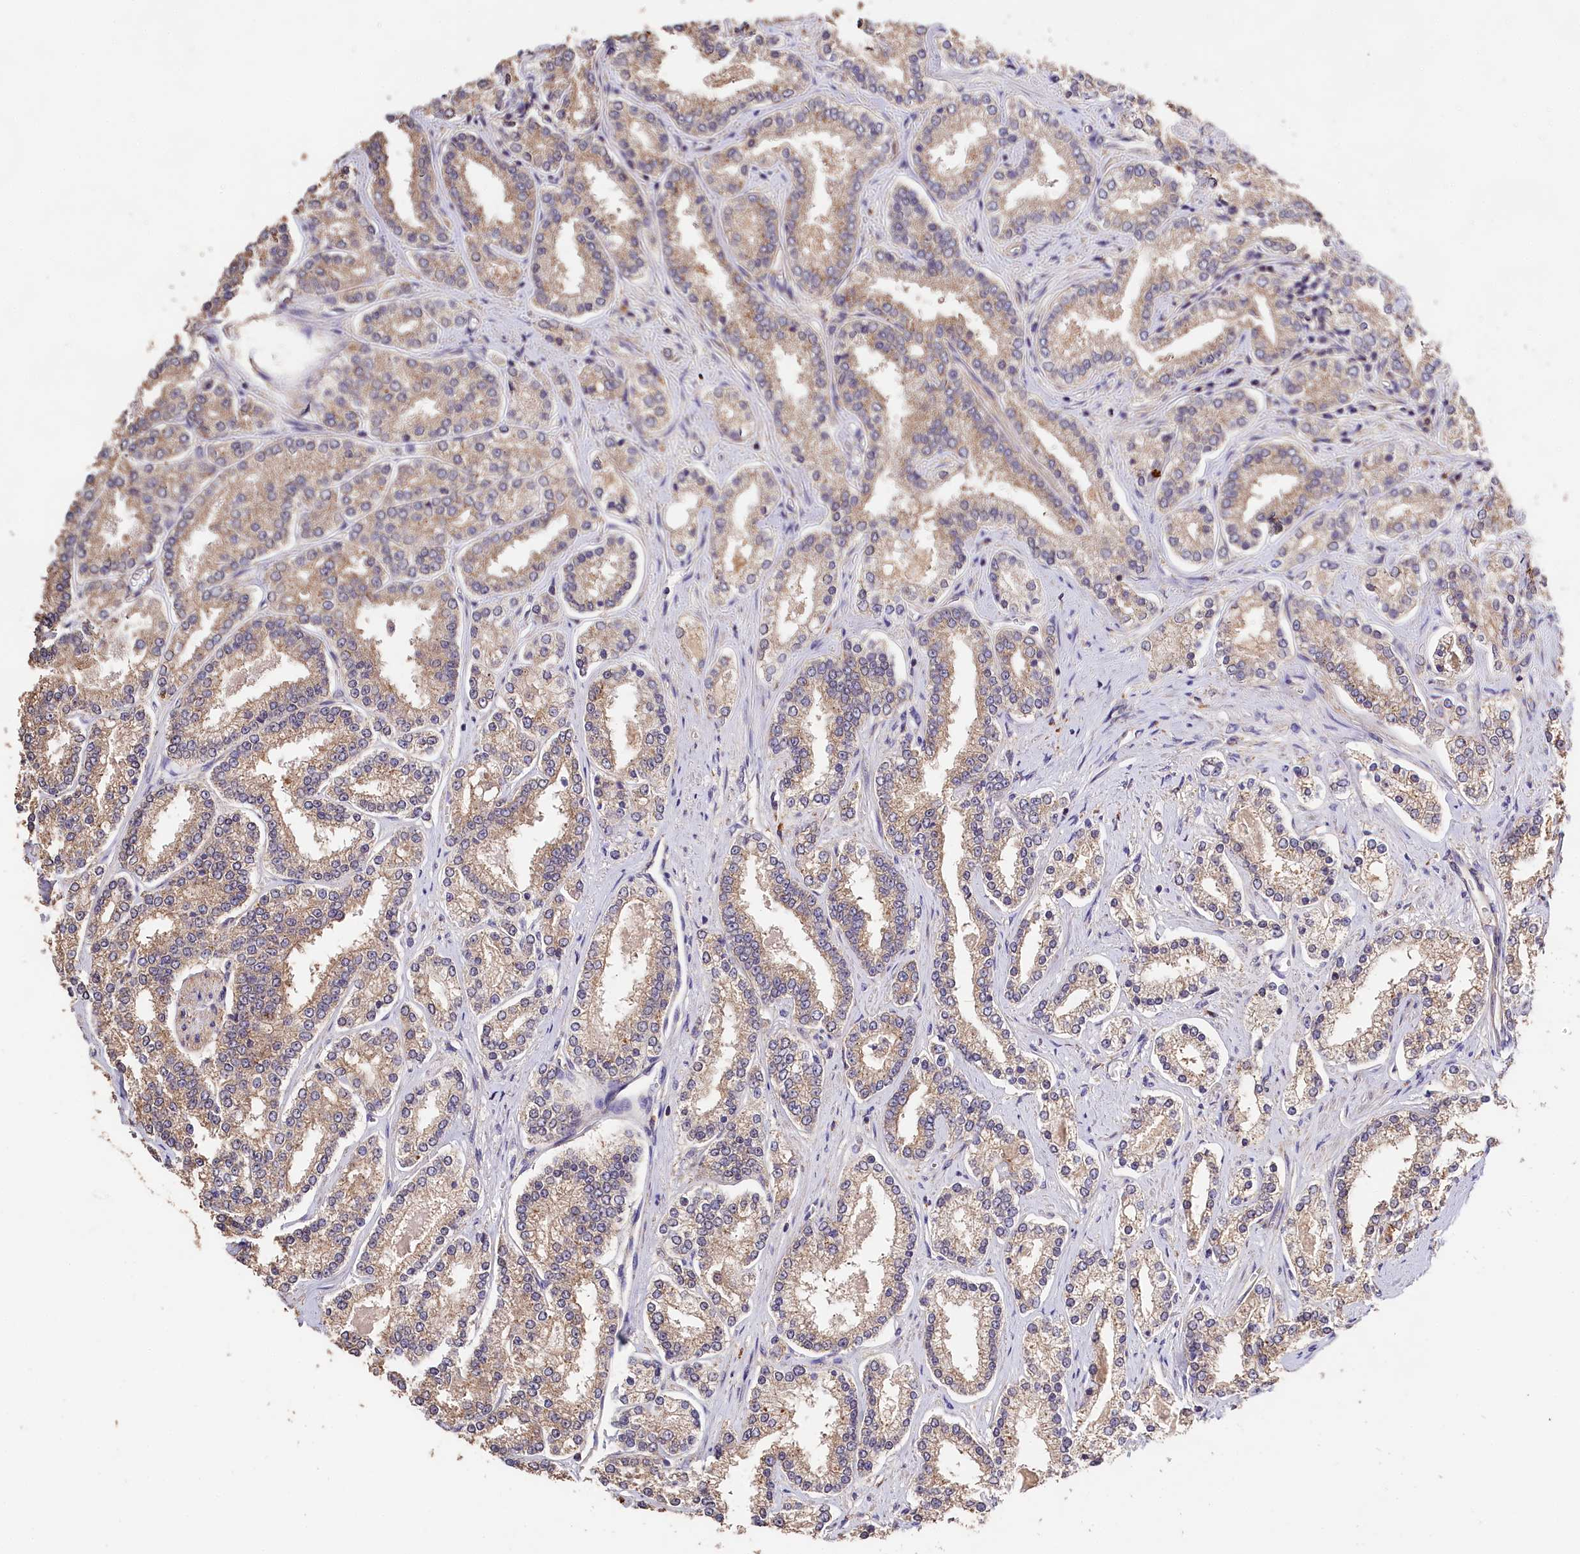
{"staining": {"intensity": "moderate", "quantity": ">75%", "location": "cytoplasmic/membranous"}, "tissue": "prostate cancer", "cell_type": "Tumor cells", "image_type": "cancer", "snomed": [{"axis": "morphology", "description": "Normal tissue, NOS"}, {"axis": "morphology", "description": "Adenocarcinoma, High grade"}, {"axis": "topography", "description": "Prostate"}], "caption": "DAB immunohistochemical staining of prostate high-grade adenocarcinoma displays moderate cytoplasmic/membranous protein expression in about >75% of tumor cells.", "gene": "OAS3", "patient": {"sex": "male", "age": 83}}